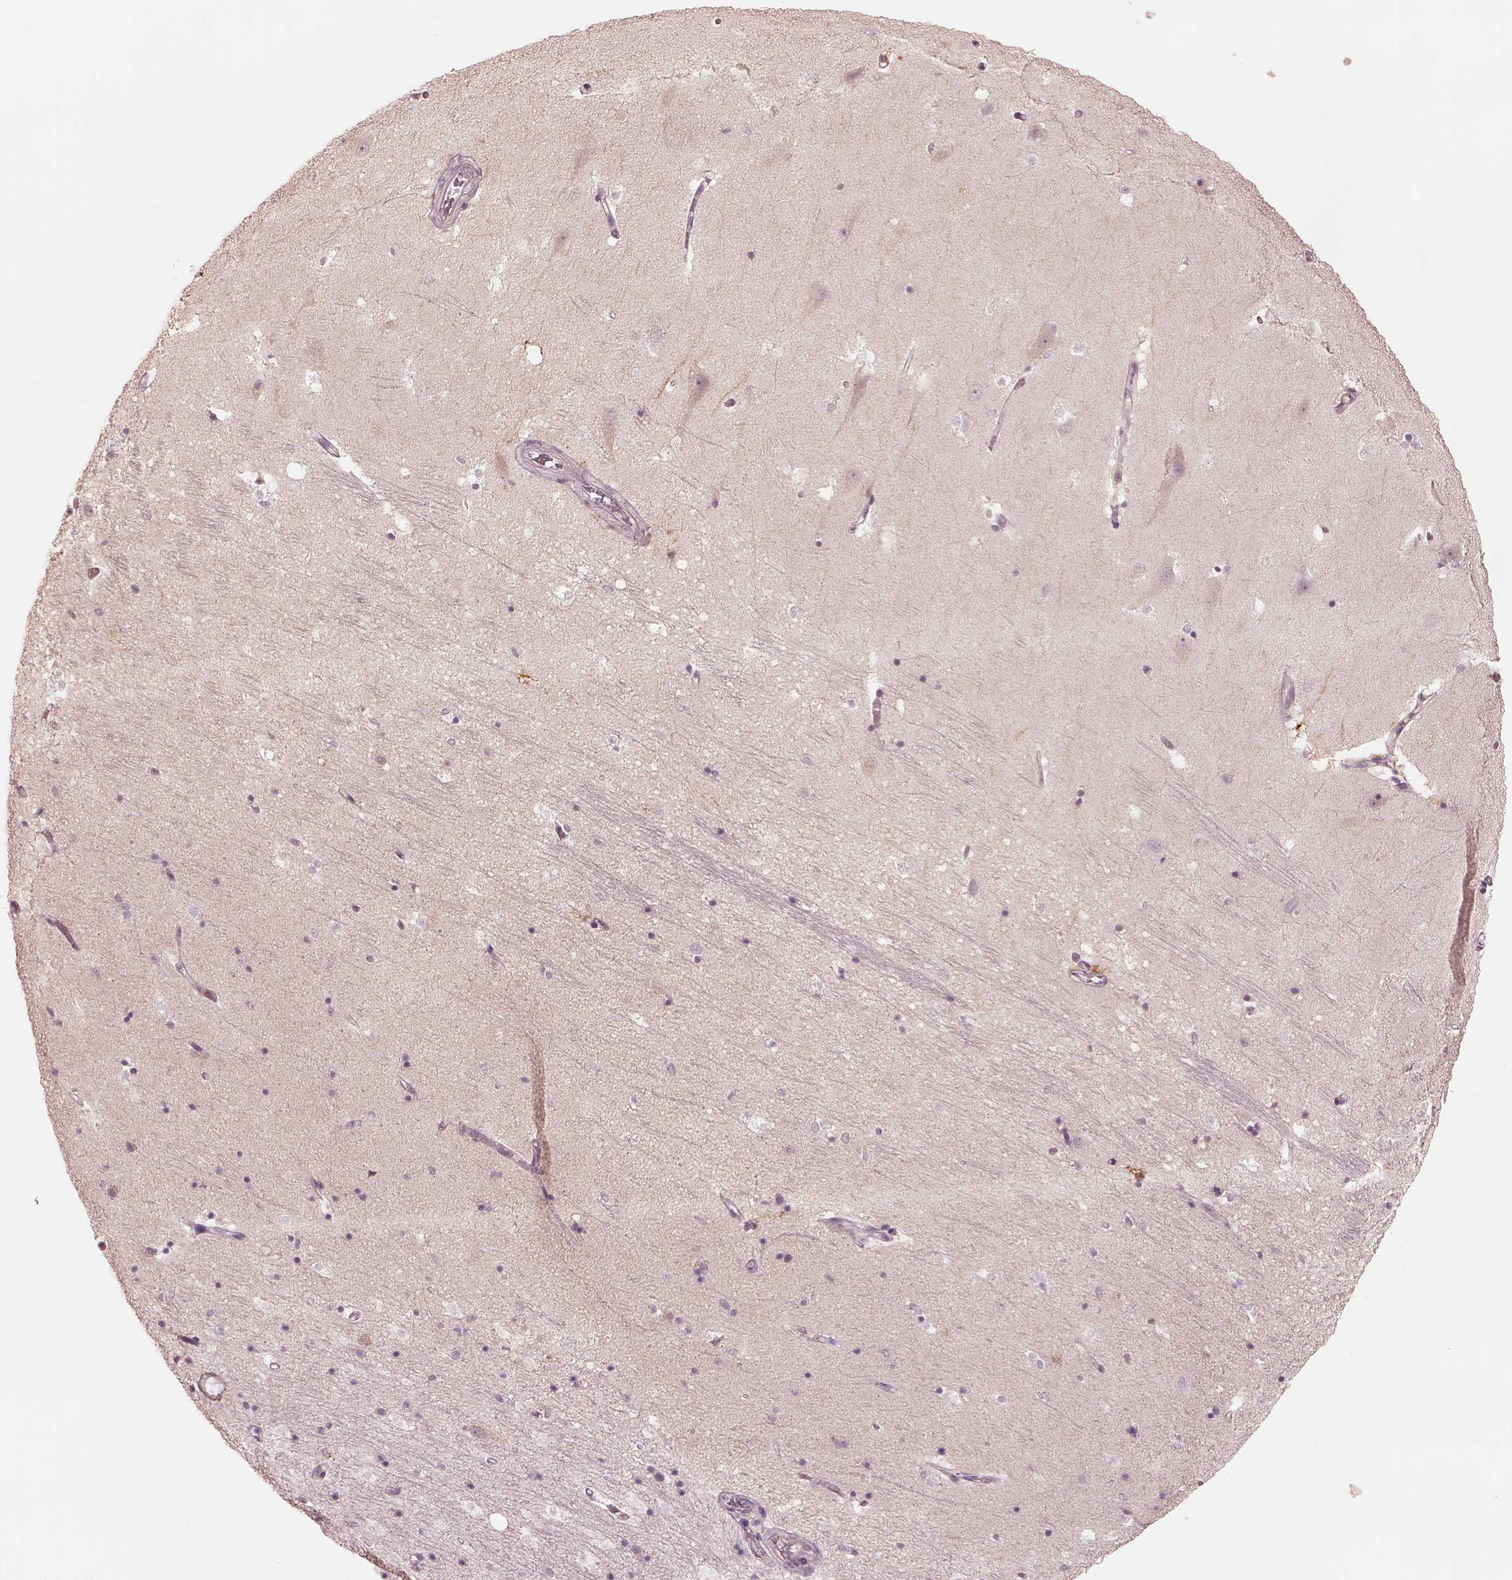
{"staining": {"intensity": "negative", "quantity": "none", "location": "none"}, "tissue": "hippocampus", "cell_type": "Glial cells", "image_type": "normal", "snomed": [{"axis": "morphology", "description": "Normal tissue, NOS"}, {"axis": "topography", "description": "Hippocampus"}], "caption": "Immunohistochemistry of normal human hippocampus reveals no expression in glial cells. (Immunohistochemistry (ihc), brightfield microscopy, high magnification).", "gene": "PRKACG", "patient": {"sex": "male", "age": 44}}